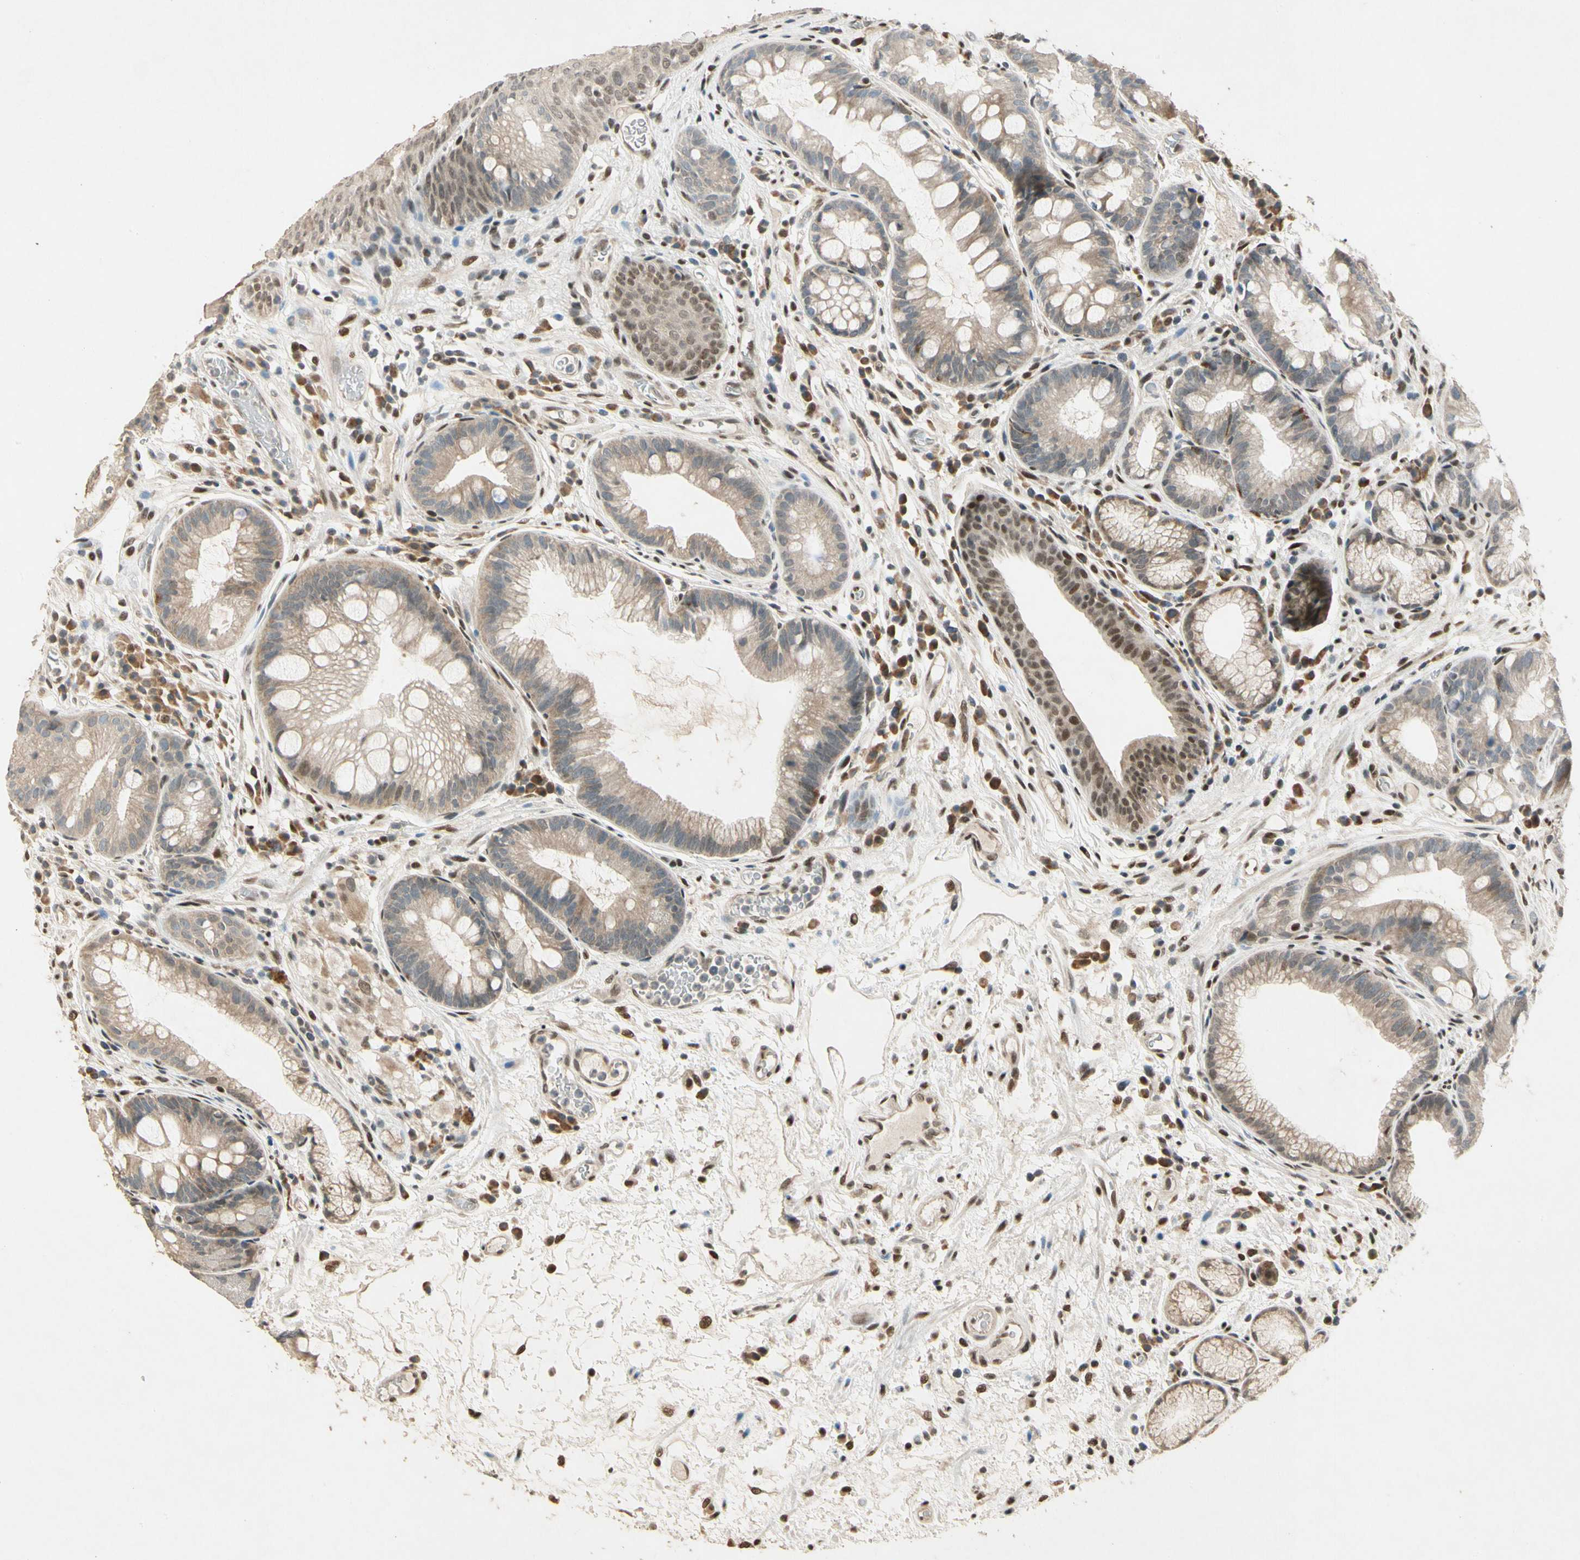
{"staining": {"intensity": "weak", "quantity": ">75%", "location": "cytoplasmic/membranous"}, "tissue": "stomach", "cell_type": "Glandular cells", "image_type": "normal", "snomed": [{"axis": "morphology", "description": "Normal tissue, NOS"}, {"axis": "topography", "description": "Stomach, upper"}], "caption": "Protein expression by immunohistochemistry shows weak cytoplasmic/membranous positivity in approximately >75% of glandular cells in normal stomach.", "gene": "ZBTB4", "patient": {"sex": "male", "age": 72}}